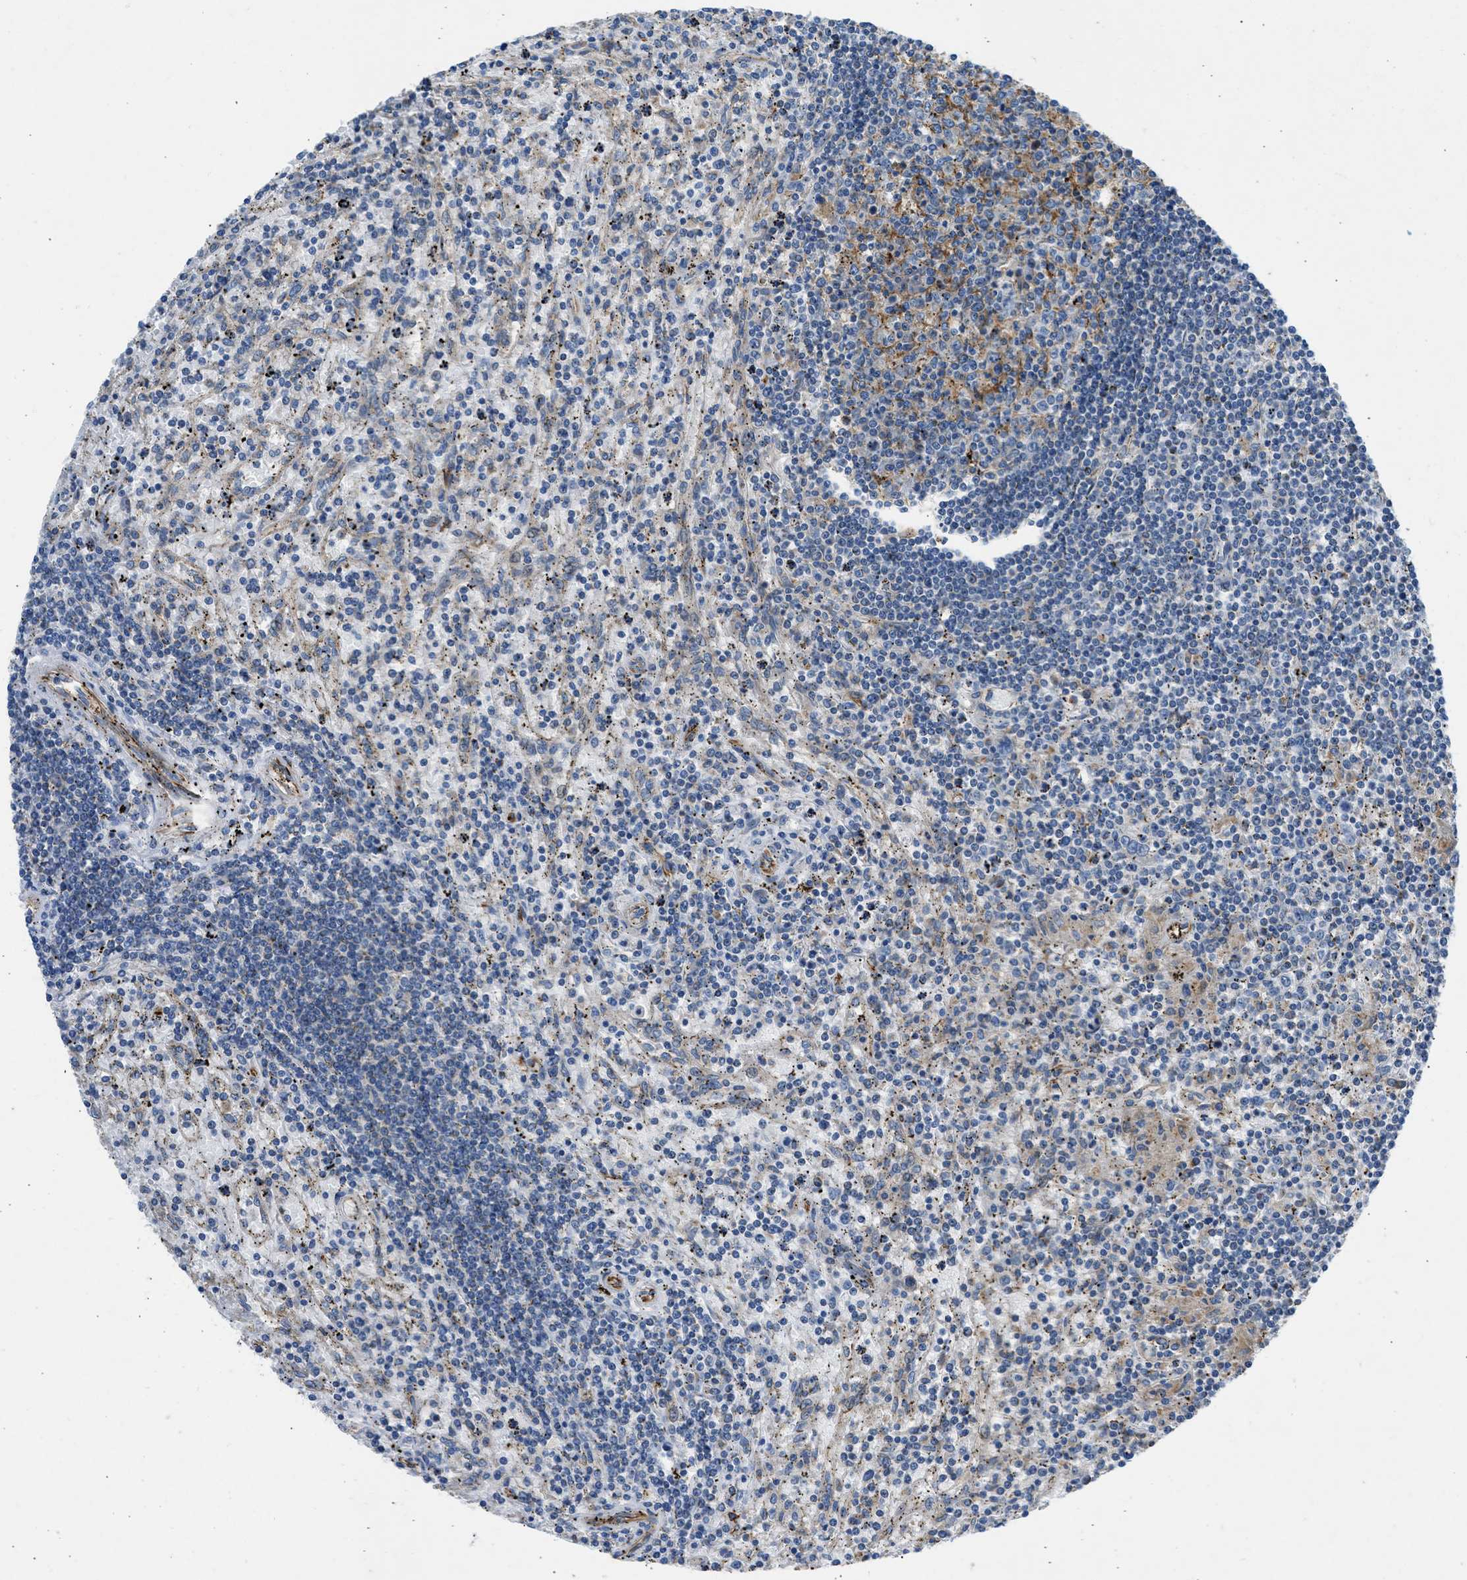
{"staining": {"intensity": "weak", "quantity": "<25%", "location": "cytoplasmic/membranous"}, "tissue": "lymphoma", "cell_type": "Tumor cells", "image_type": "cancer", "snomed": [{"axis": "morphology", "description": "Malignant lymphoma, non-Hodgkin's type, Low grade"}, {"axis": "topography", "description": "Spleen"}], "caption": "IHC of human lymphoma shows no positivity in tumor cells. (DAB (3,3'-diaminobenzidine) immunohistochemistry, high magnification).", "gene": "ULK4", "patient": {"sex": "male", "age": 76}}